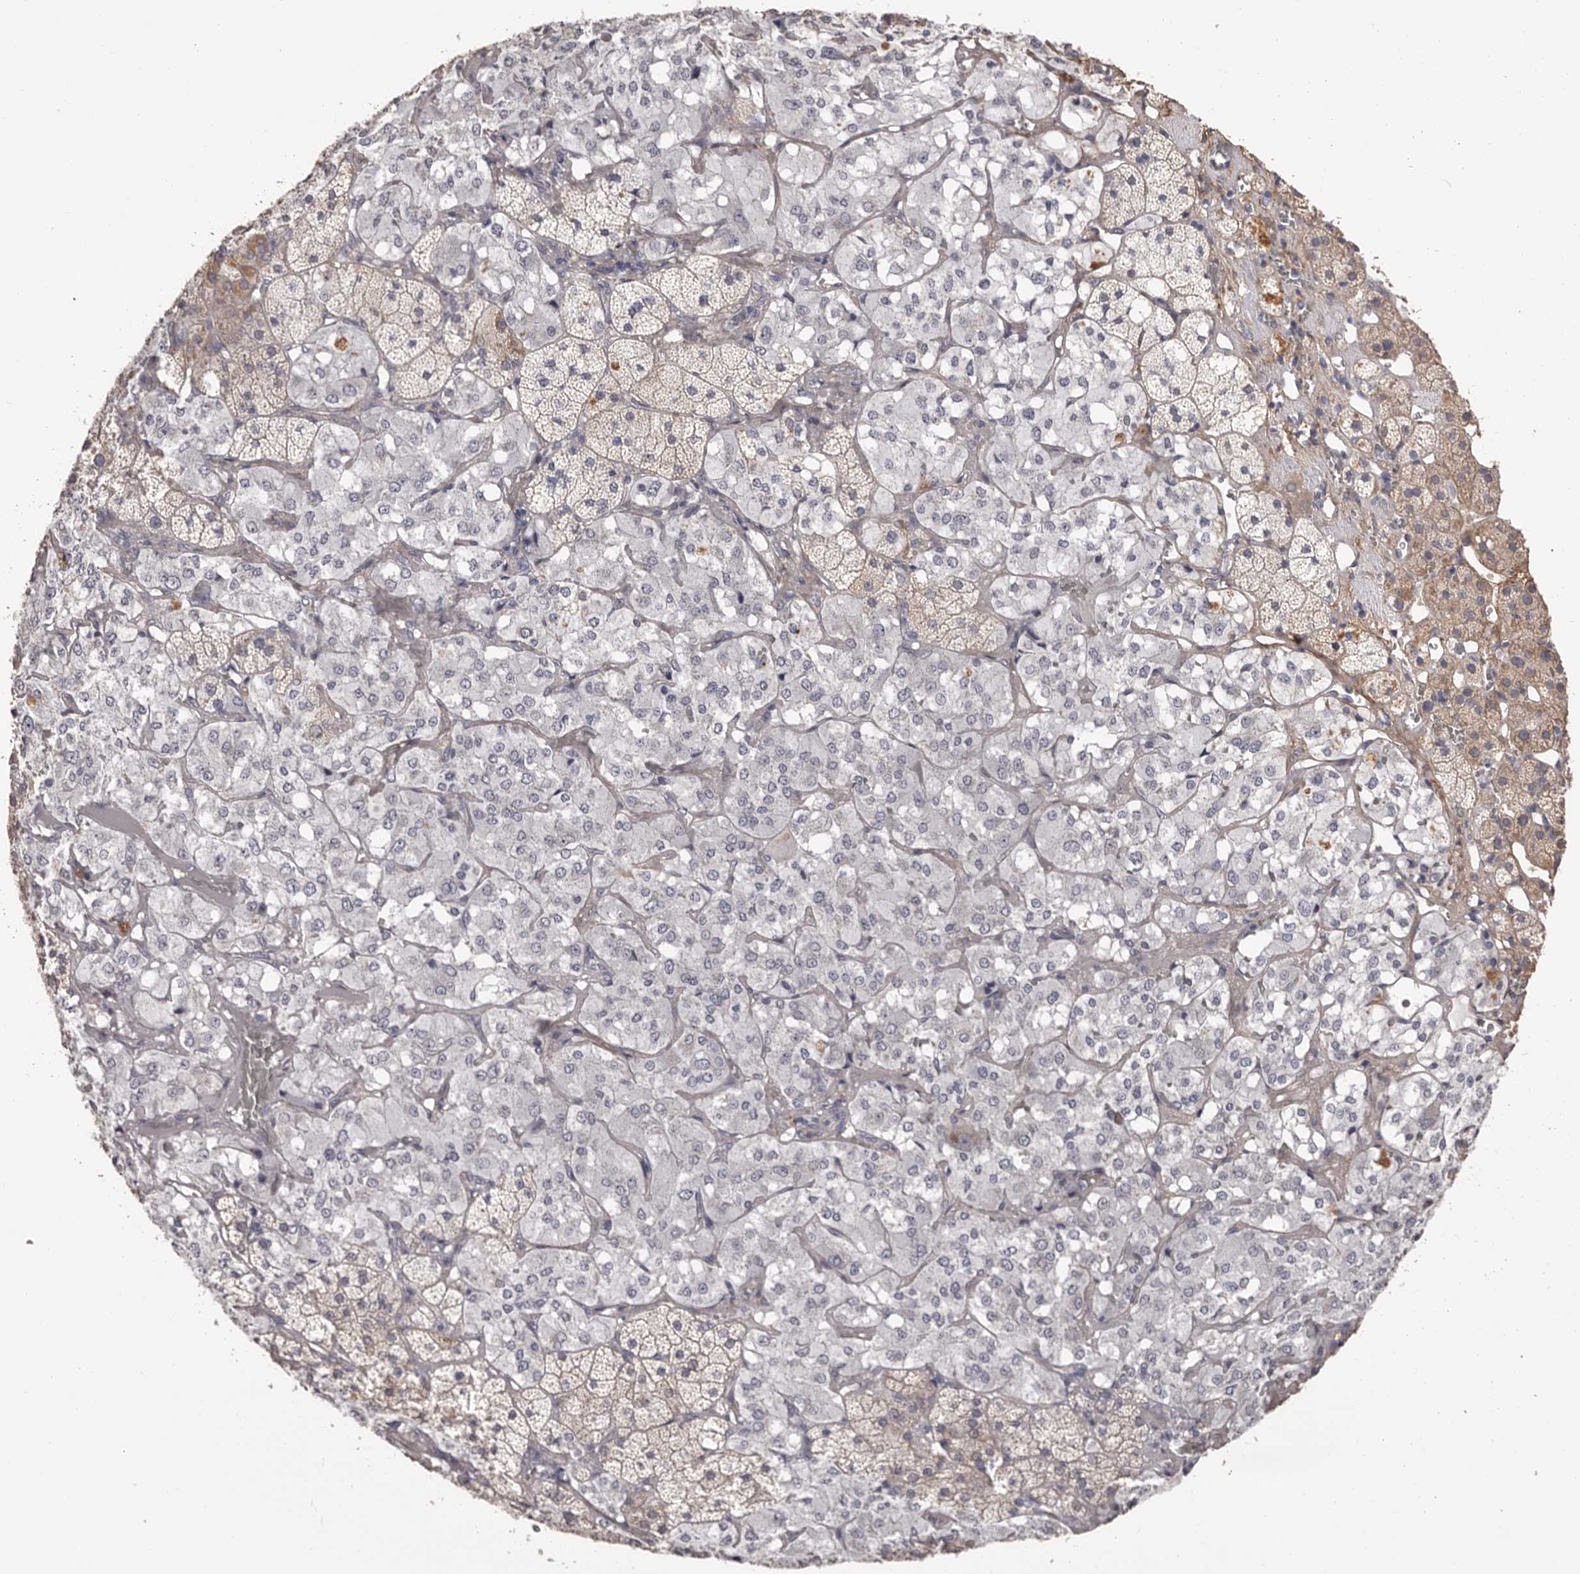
{"staining": {"intensity": "weak", "quantity": "<25%", "location": "cytoplasmic/membranous"}, "tissue": "adrenal gland", "cell_type": "Glandular cells", "image_type": "normal", "snomed": [{"axis": "morphology", "description": "Normal tissue, NOS"}, {"axis": "topography", "description": "Adrenal gland"}], "caption": "Immunohistochemical staining of normal adrenal gland exhibits no significant positivity in glandular cells. (DAB immunohistochemistry visualized using brightfield microscopy, high magnification).", "gene": "COL6A1", "patient": {"sex": "male", "age": 57}}